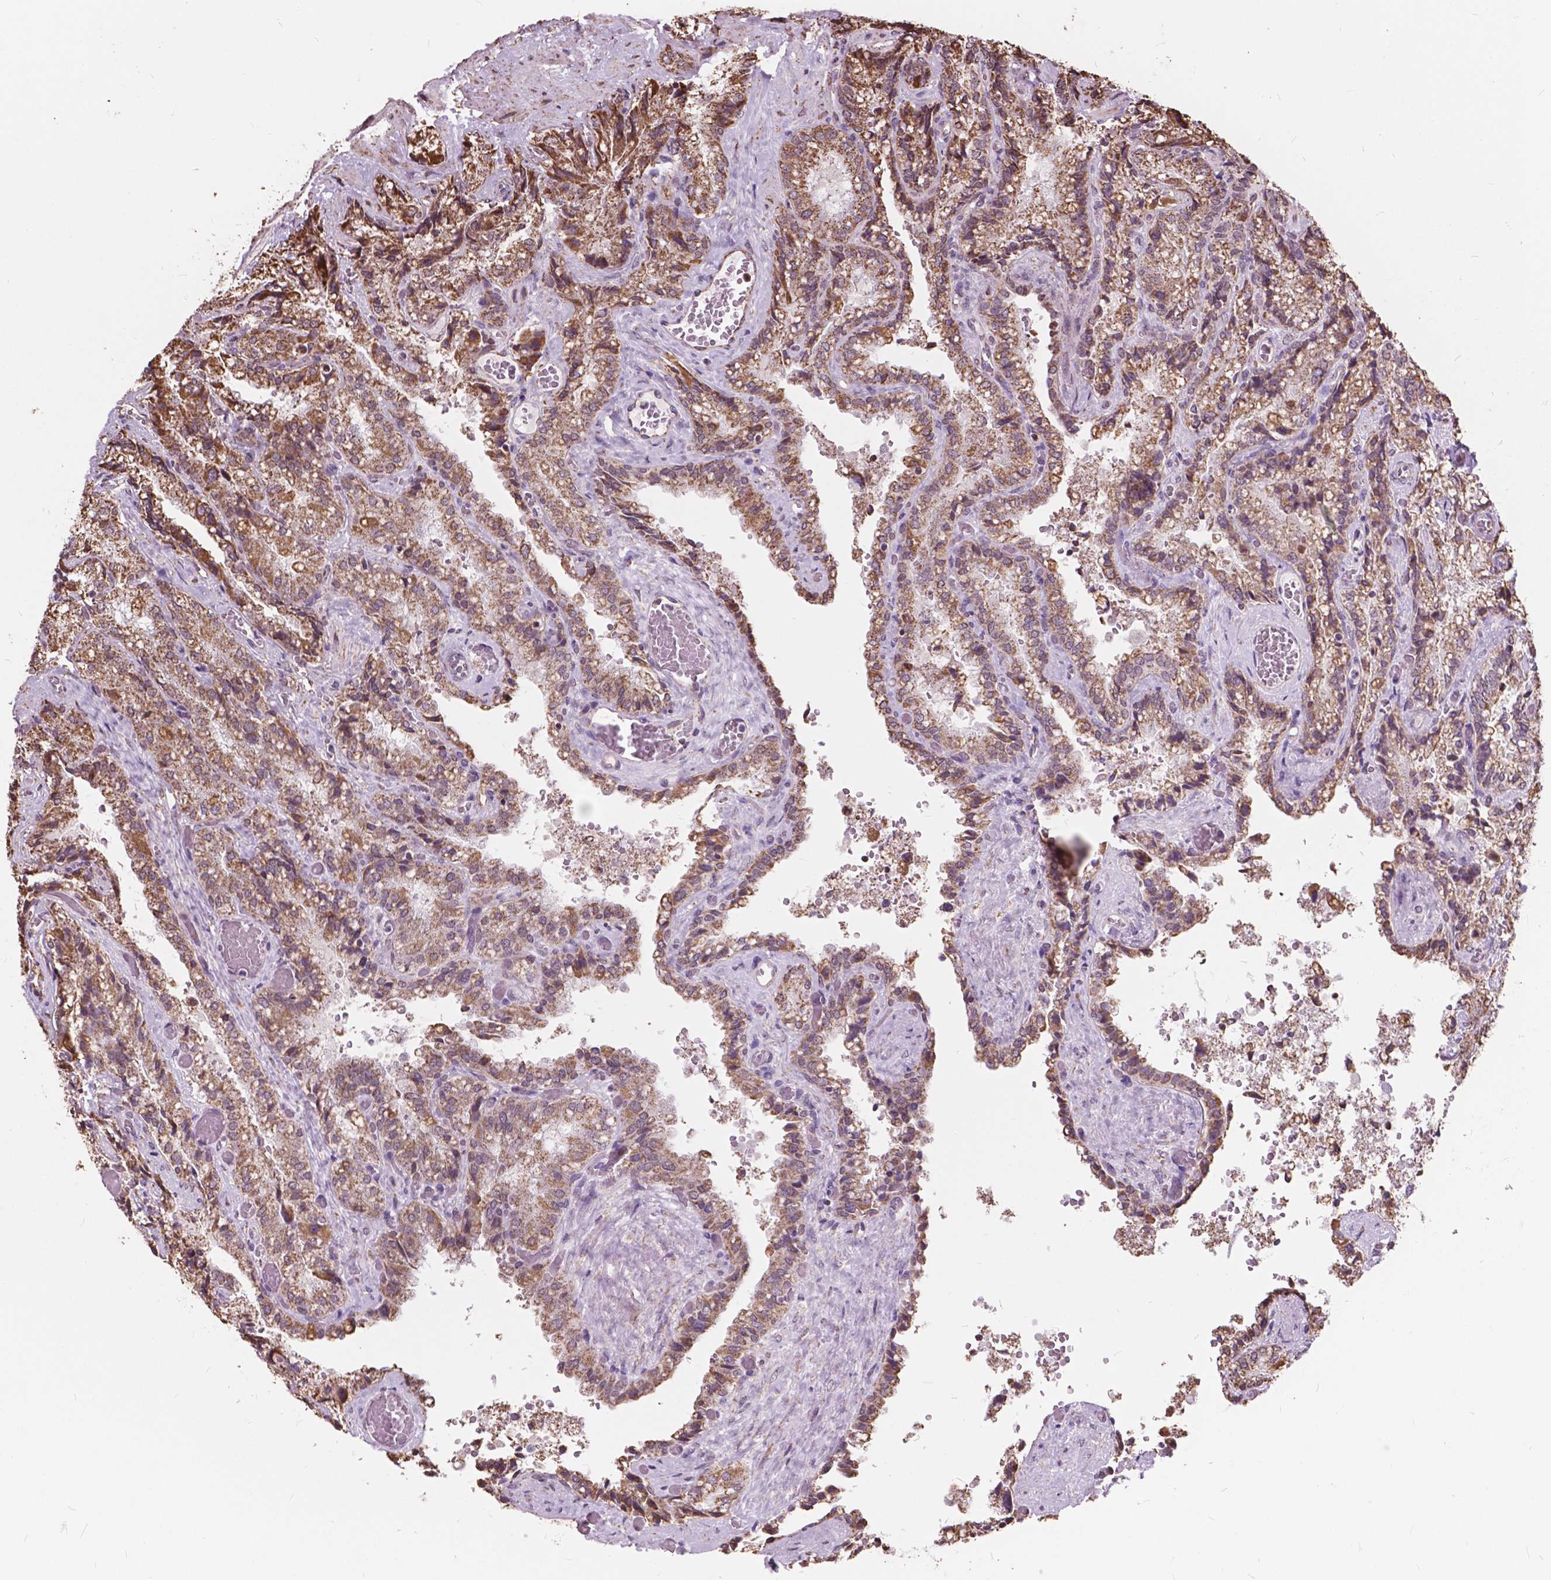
{"staining": {"intensity": "moderate", "quantity": ">75%", "location": "cytoplasmic/membranous"}, "tissue": "seminal vesicle", "cell_type": "Glandular cells", "image_type": "normal", "snomed": [{"axis": "morphology", "description": "Normal tissue, NOS"}, {"axis": "topography", "description": "Seminal veicle"}], "caption": "The immunohistochemical stain labels moderate cytoplasmic/membranous positivity in glandular cells of normal seminal vesicle. (DAB IHC, brown staining for protein, blue staining for nuclei).", "gene": "SCOC", "patient": {"sex": "male", "age": 57}}